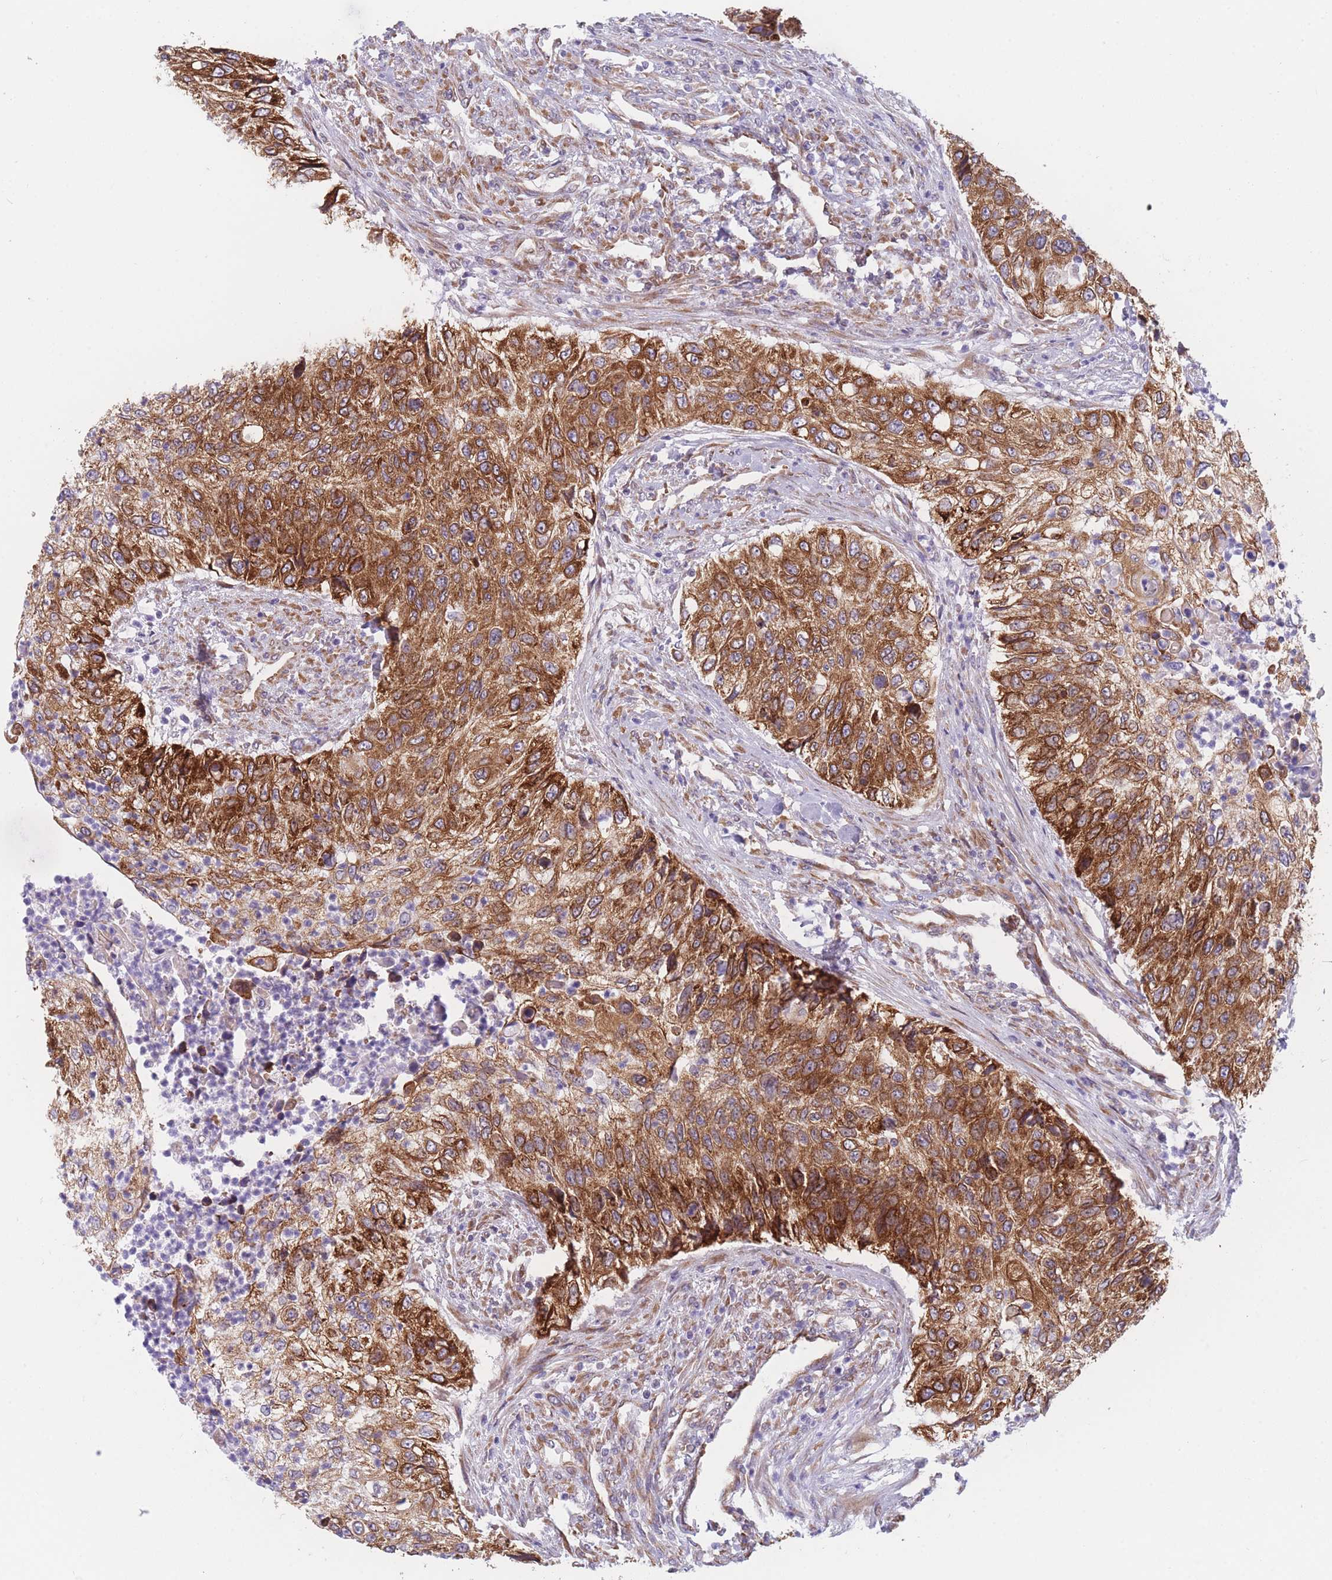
{"staining": {"intensity": "strong", "quantity": ">75%", "location": "cytoplasmic/membranous"}, "tissue": "urothelial cancer", "cell_type": "Tumor cells", "image_type": "cancer", "snomed": [{"axis": "morphology", "description": "Urothelial carcinoma, High grade"}, {"axis": "topography", "description": "Urinary bladder"}], "caption": "Protein expression analysis of urothelial cancer demonstrates strong cytoplasmic/membranous expression in approximately >75% of tumor cells.", "gene": "AK9", "patient": {"sex": "female", "age": 60}}